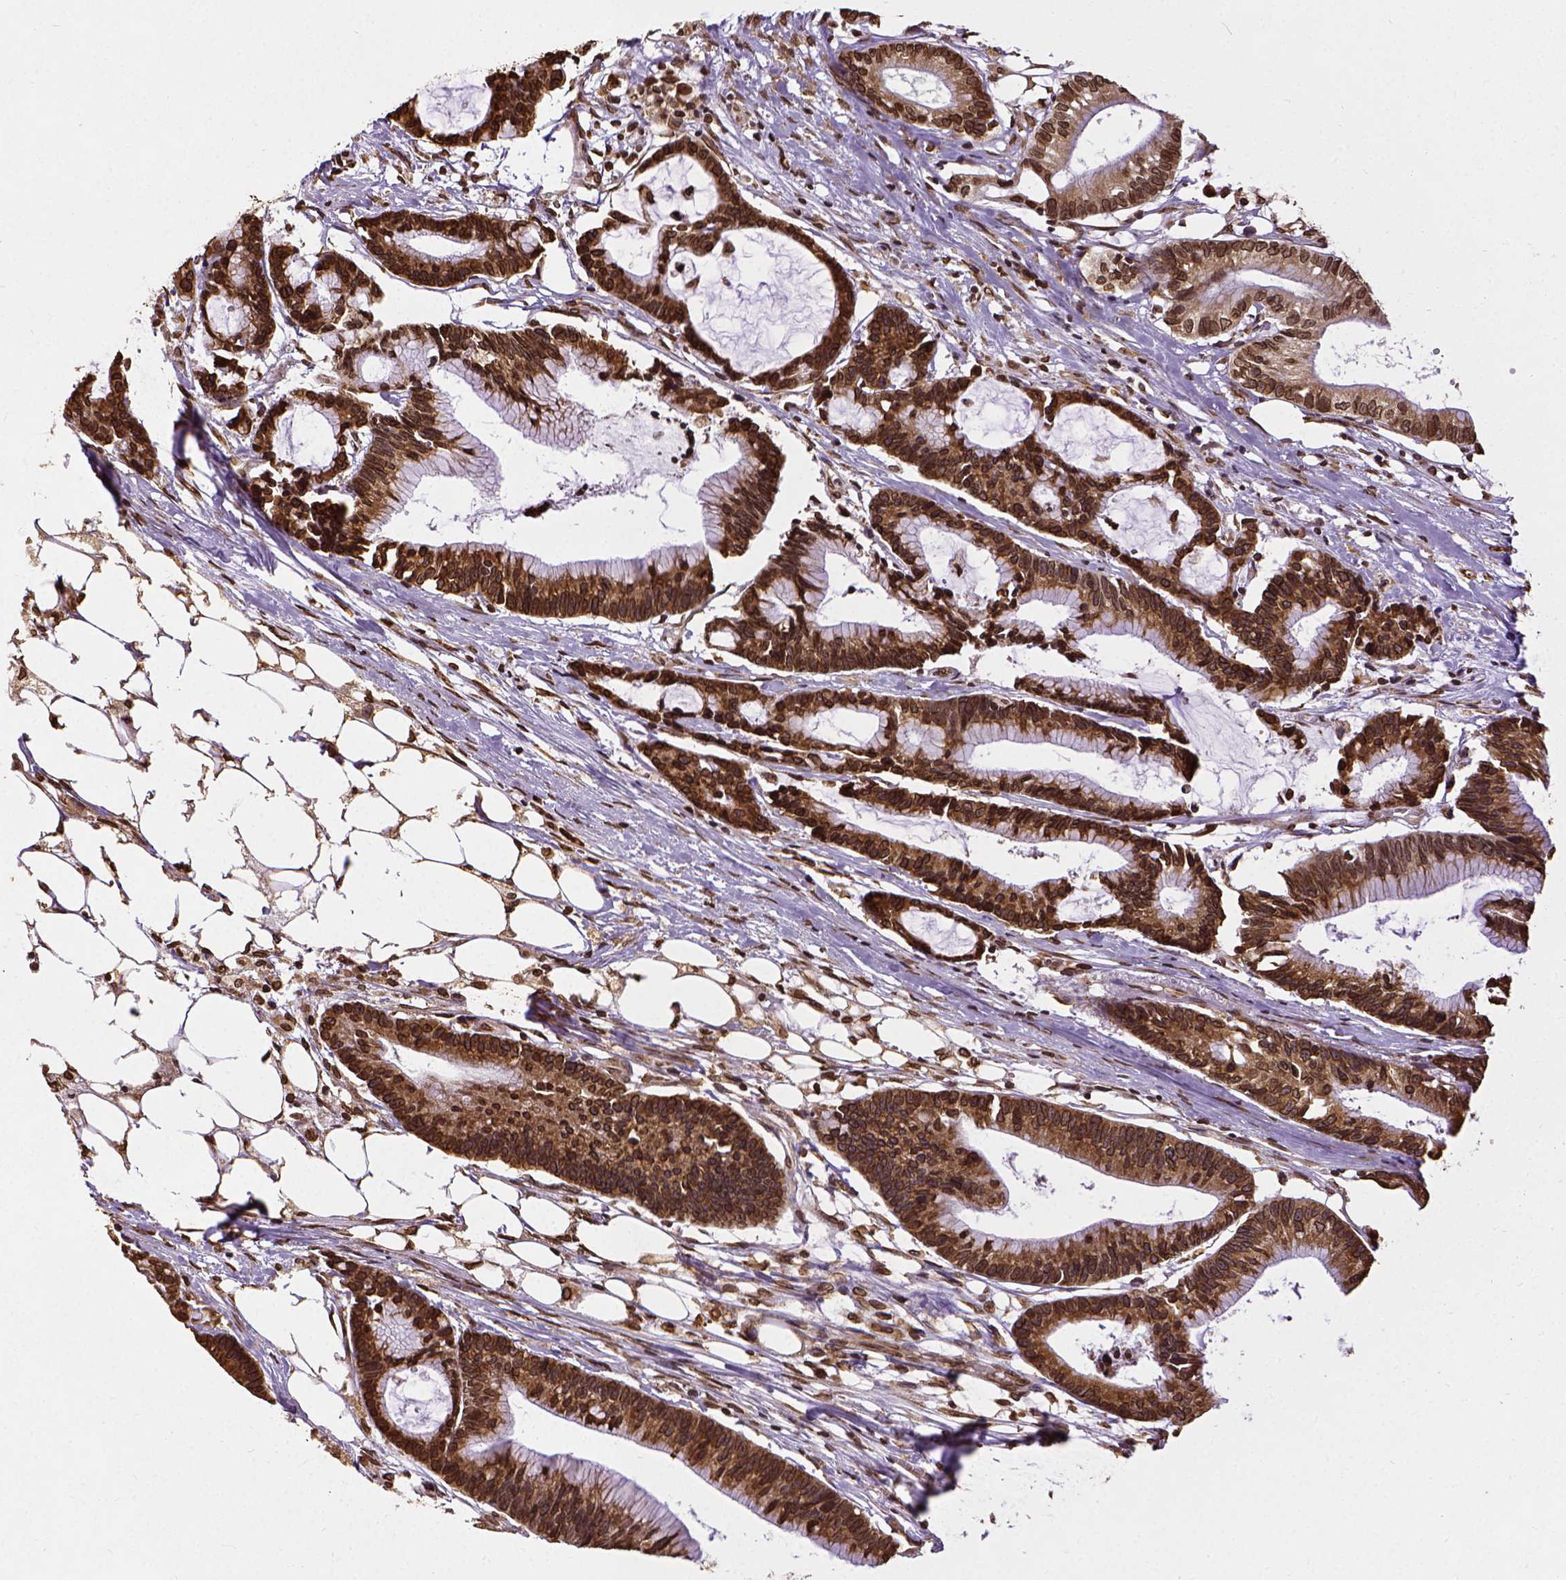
{"staining": {"intensity": "strong", "quantity": ">75%", "location": "cytoplasmic/membranous,nuclear"}, "tissue": "colorectal cancer", "cell_type": "Tumor cells", "image_type": "cancer", "snomed": [{"axis": "morphology", "description": "Adenocarcinoma, NOS"}, {"axis": "topography", "description": "Colon"}], "caption": "A high amount of strong cytoplasmic/membranous and nuclear staining is appreciated in approximately >75% of tumor cells in colorectal cancer (adenocarcinoma) tissue. (brown staining indicates protein expression, while blue staining denotes nuclei).", "gene": "MTDH", "patient": {"sex": "female", "age": 78}}